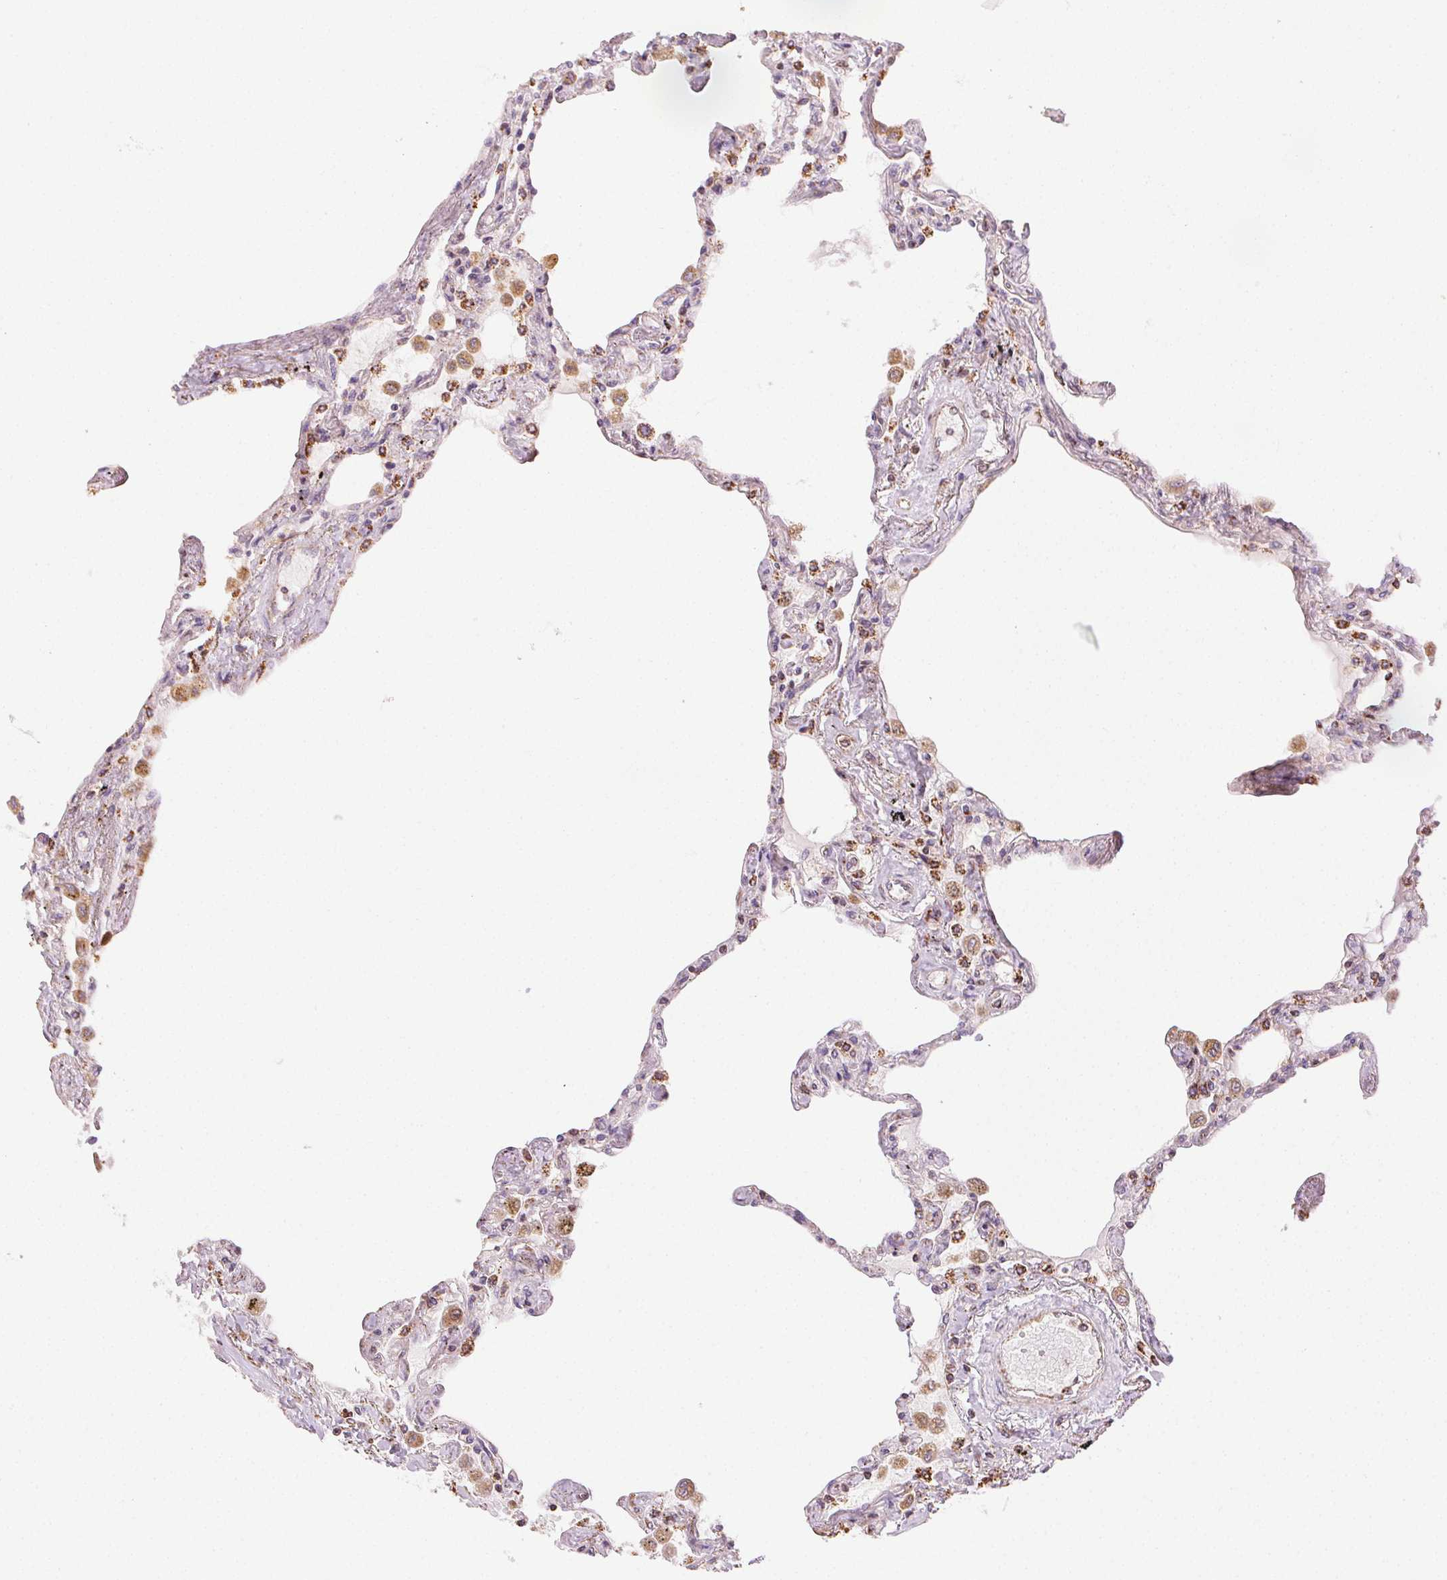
{"staining": {"intensity": "moderate", "quantity": ">75%", "location": "cytoplasmic/membranous"}, "tissue": "lung", "cell_type": "Alveolar cells", "image_type": "normal", "snomed": [{"axis": "morphology", "description": "Normal tissue, NOS"}, {"axis": "morphology", "description": "Adenocarcinoma, NOS"}, {"axis": "topography", "description": "Cartilage tissue"}, {"axis": "topography", "description": "Lung"}], "caption": "Alveolar cells show medium levels of moderate cytoplasmic/membranous staining in approximately >75% of cells in benign lung.", "gene": "CLPB", "patient": {"sex": "female", "age": 67}}